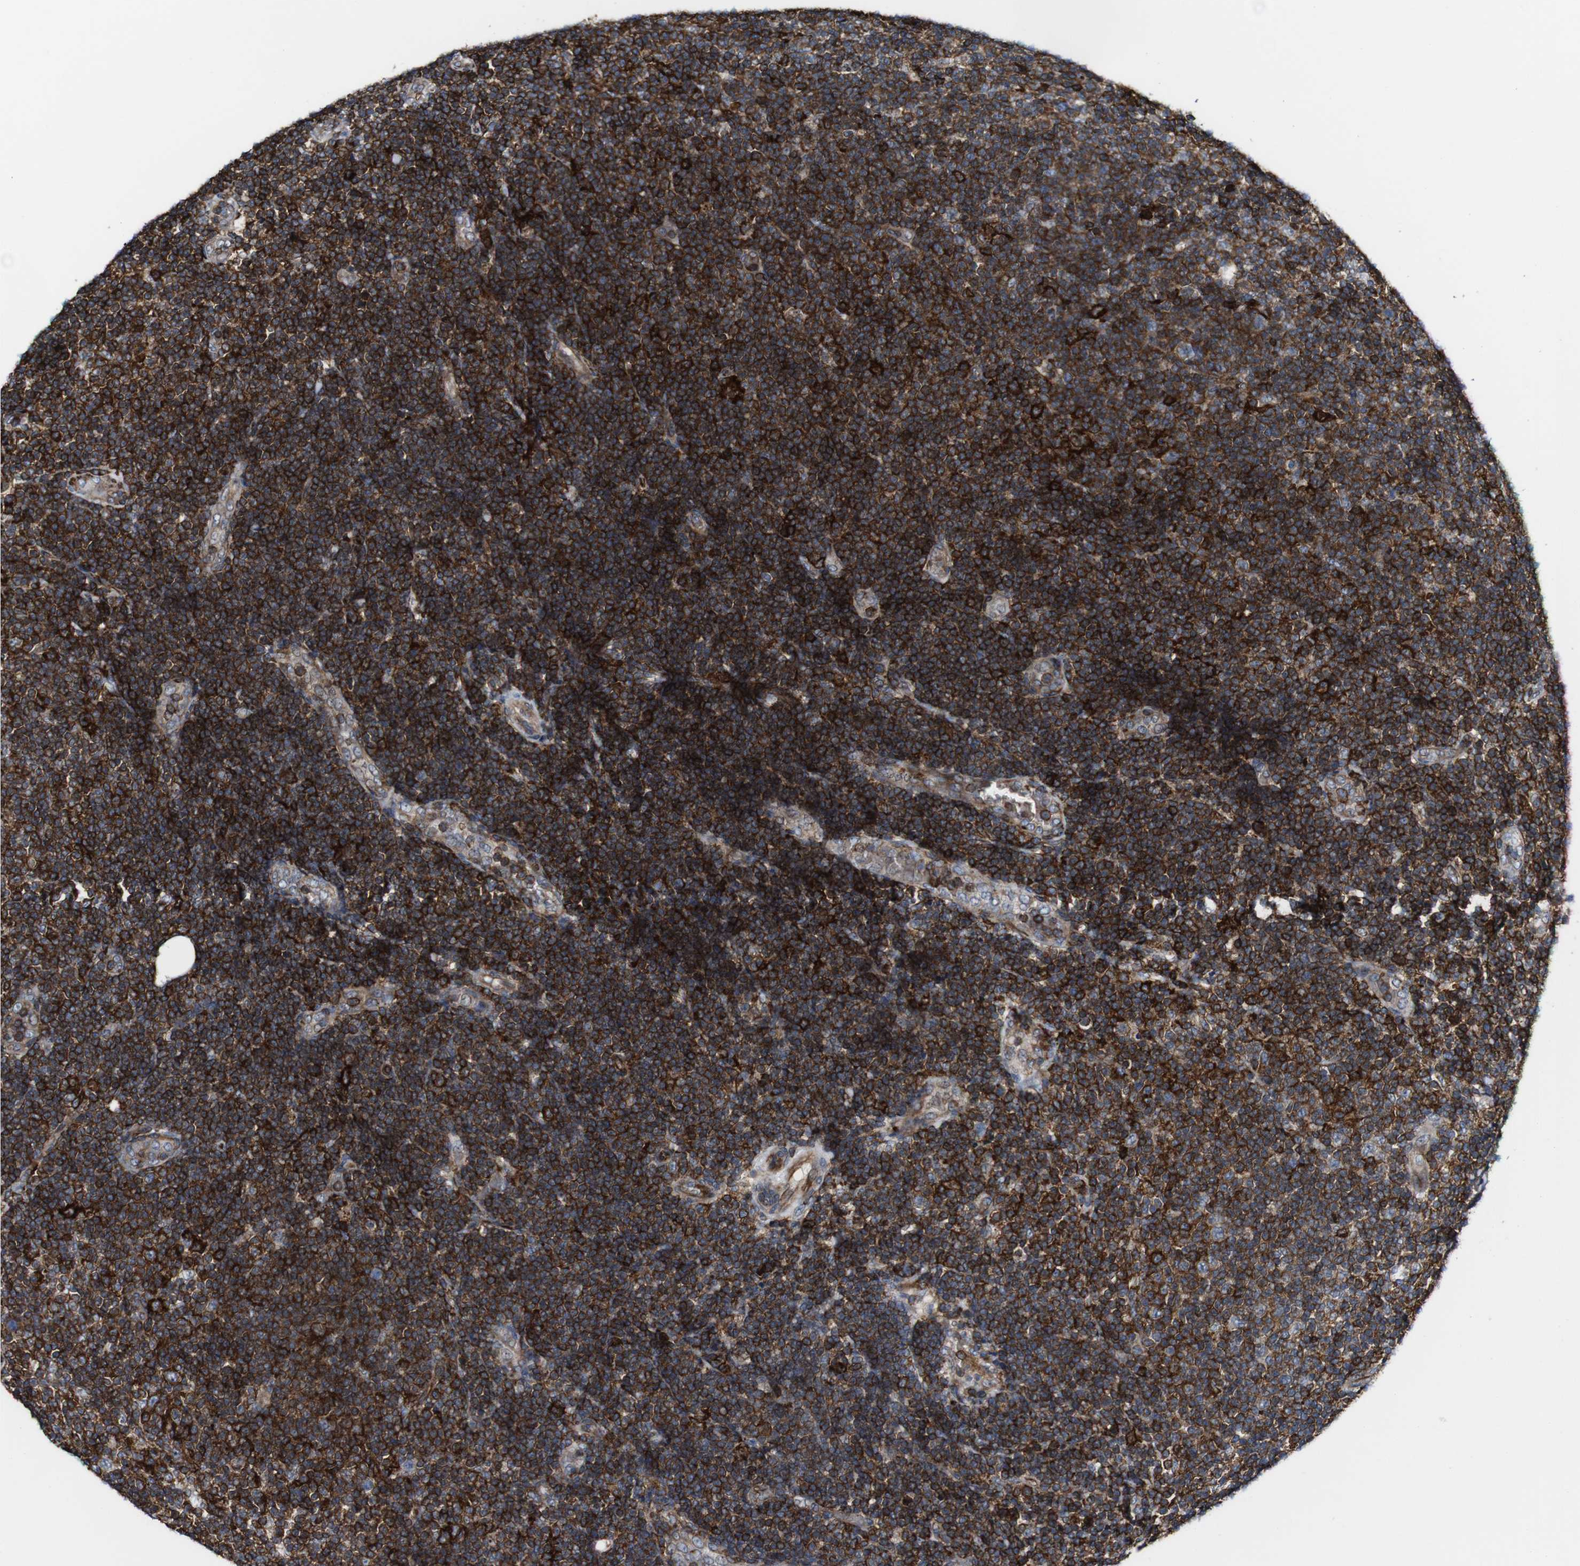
{"staining": {"intensity": "strong", "quantity": ">75%", "location": "cytoplasmic/membranous"}, "tissue": "lymphoma", "cell_type": "Tumor cells", "image_type": "cancer", "snomed": [{"axis": "morphology", "description": "Malignant lymphoma, non-Hodgkin's type, Low grade"}, {"axis": "topography", "description": "Lymph node"}], "caption": "Immunohistochemical staining of lymphoma shows high levels of strong cytoplasmic/membranous positivity in about >75% of tumor cells.", "gene": "JAK2", "patient": {"sex": "male", "age": 83}}